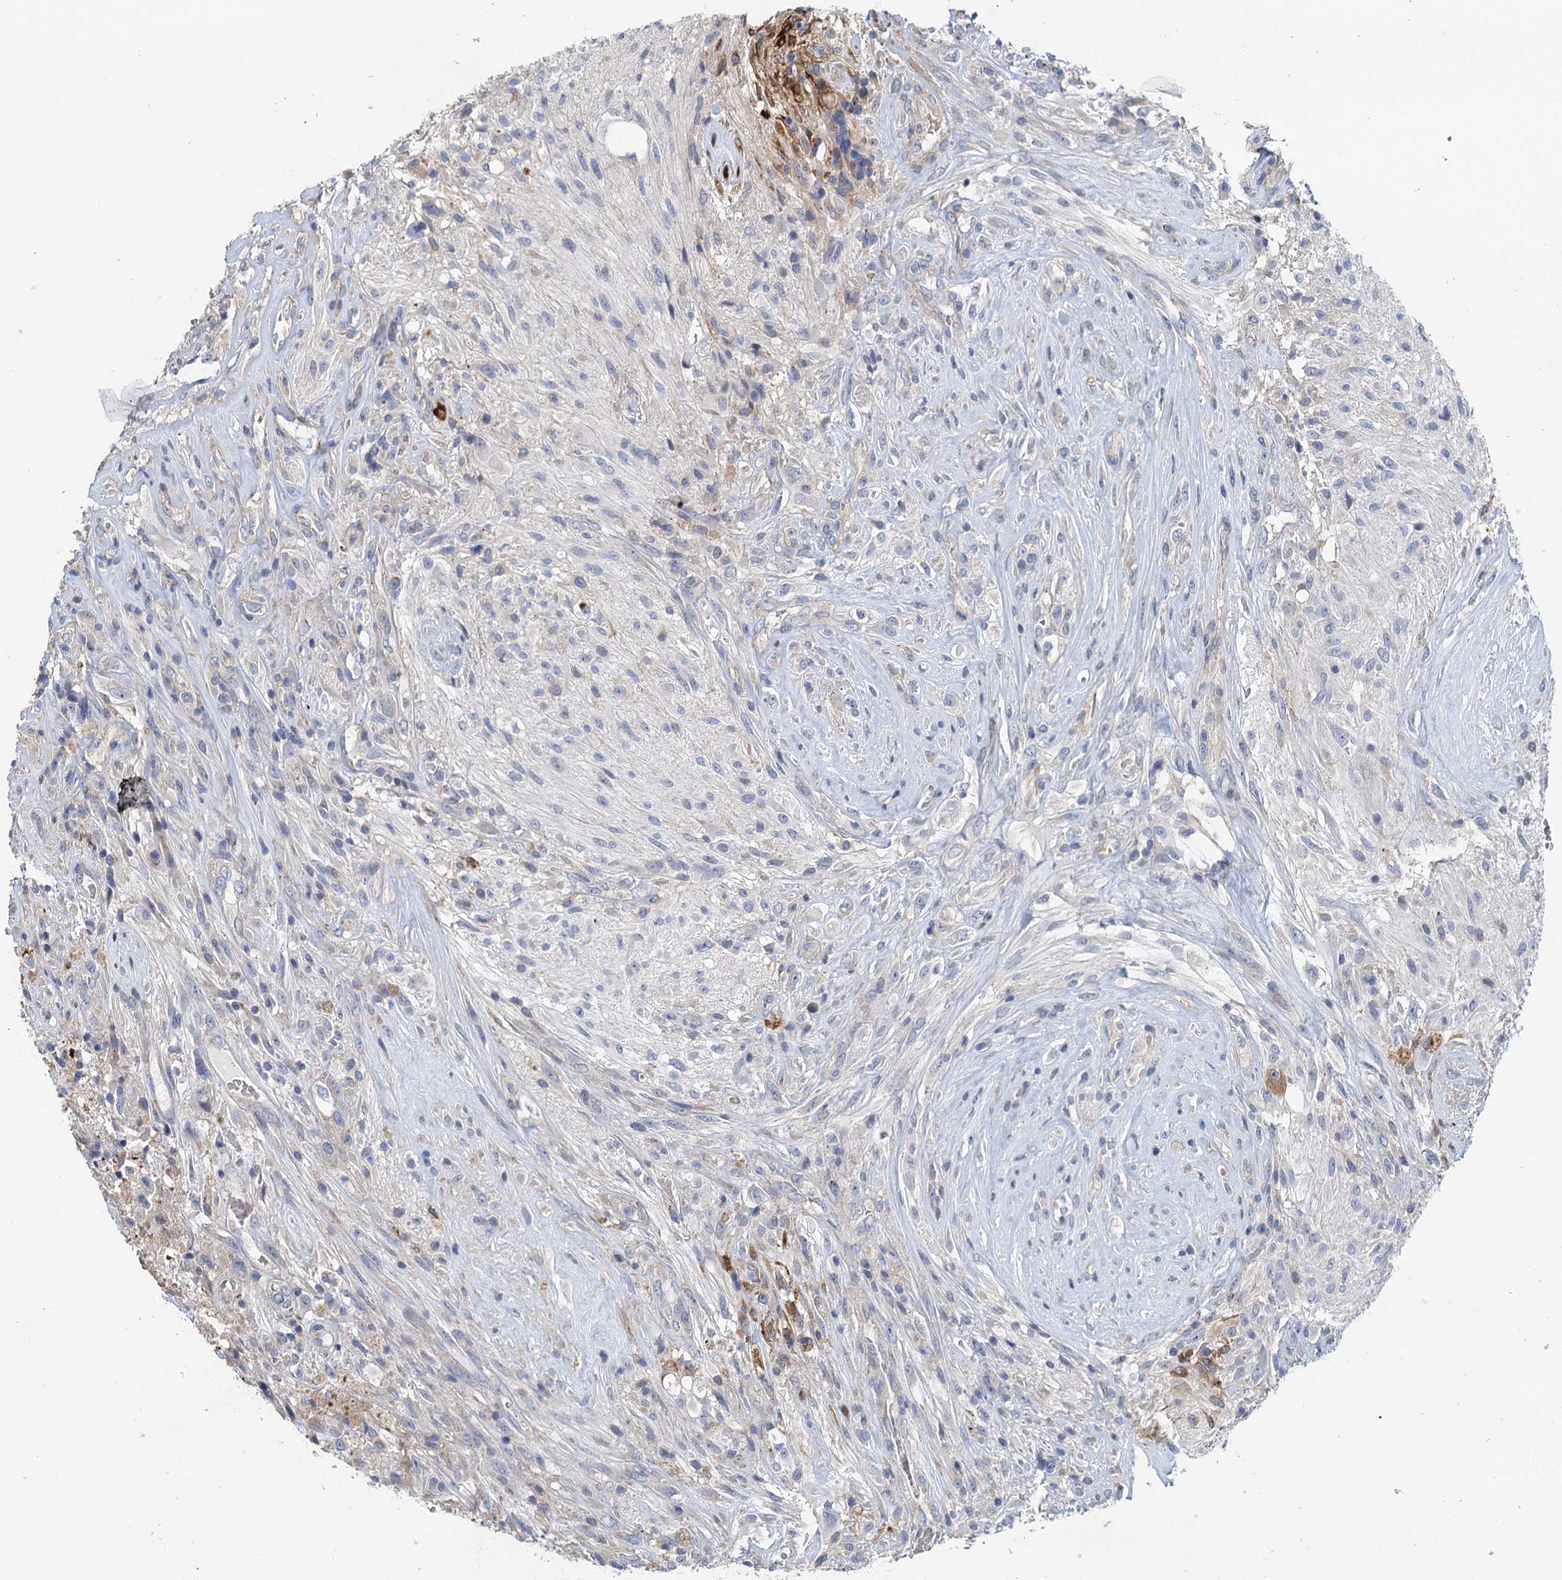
{"staining": {"intensity": "negative", "quantity": "none", "location": "none"}, "tissue": "glioma", "cell_type": "Tumor cells", "image_type": "cancer", "snomed": [{"axis": "morphology", "description": "Glioma, malignant, High grade"}, {"axis": "topography", "description": "Brain"}], "caption": "High-grade glioma (malignant) stained for a protein using immunohistochemistry (IHC) displays no staining tumor cells.", "gene": "RSAD2", "patient": {"sex": "male", "age": 56}}